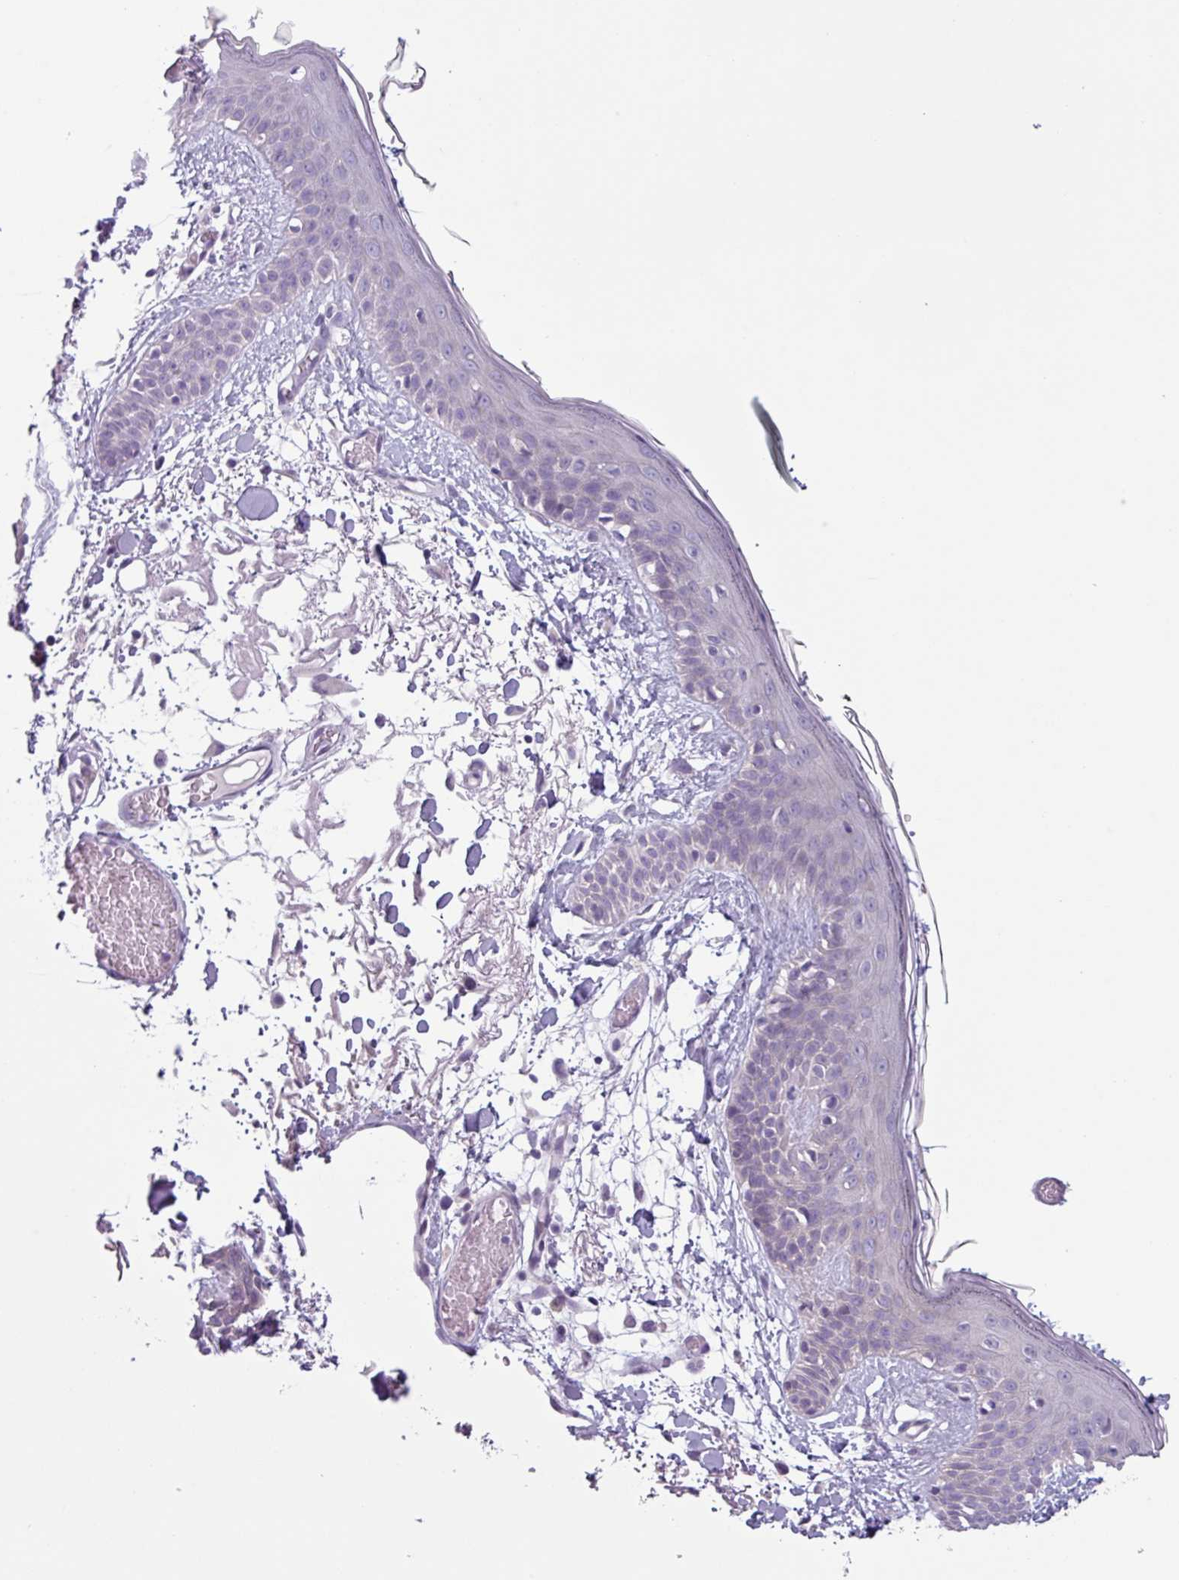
{"staining": {"intensity": "negative", "quantity": "none", "location": "none"}, "tissue": "skin", "cell_type": "Fibroblasts", "image_type": "normal", "snomed": [{"axis": "morphology", "description": "Normal tissue, NOS"}, {"axis": "topography", "description": "Skin"}], "caption": "The IHC image has no significant staining in fibroblasts of skin.", "gene": "C20orf27", "patient": {"sex": "male", "age": 79}}